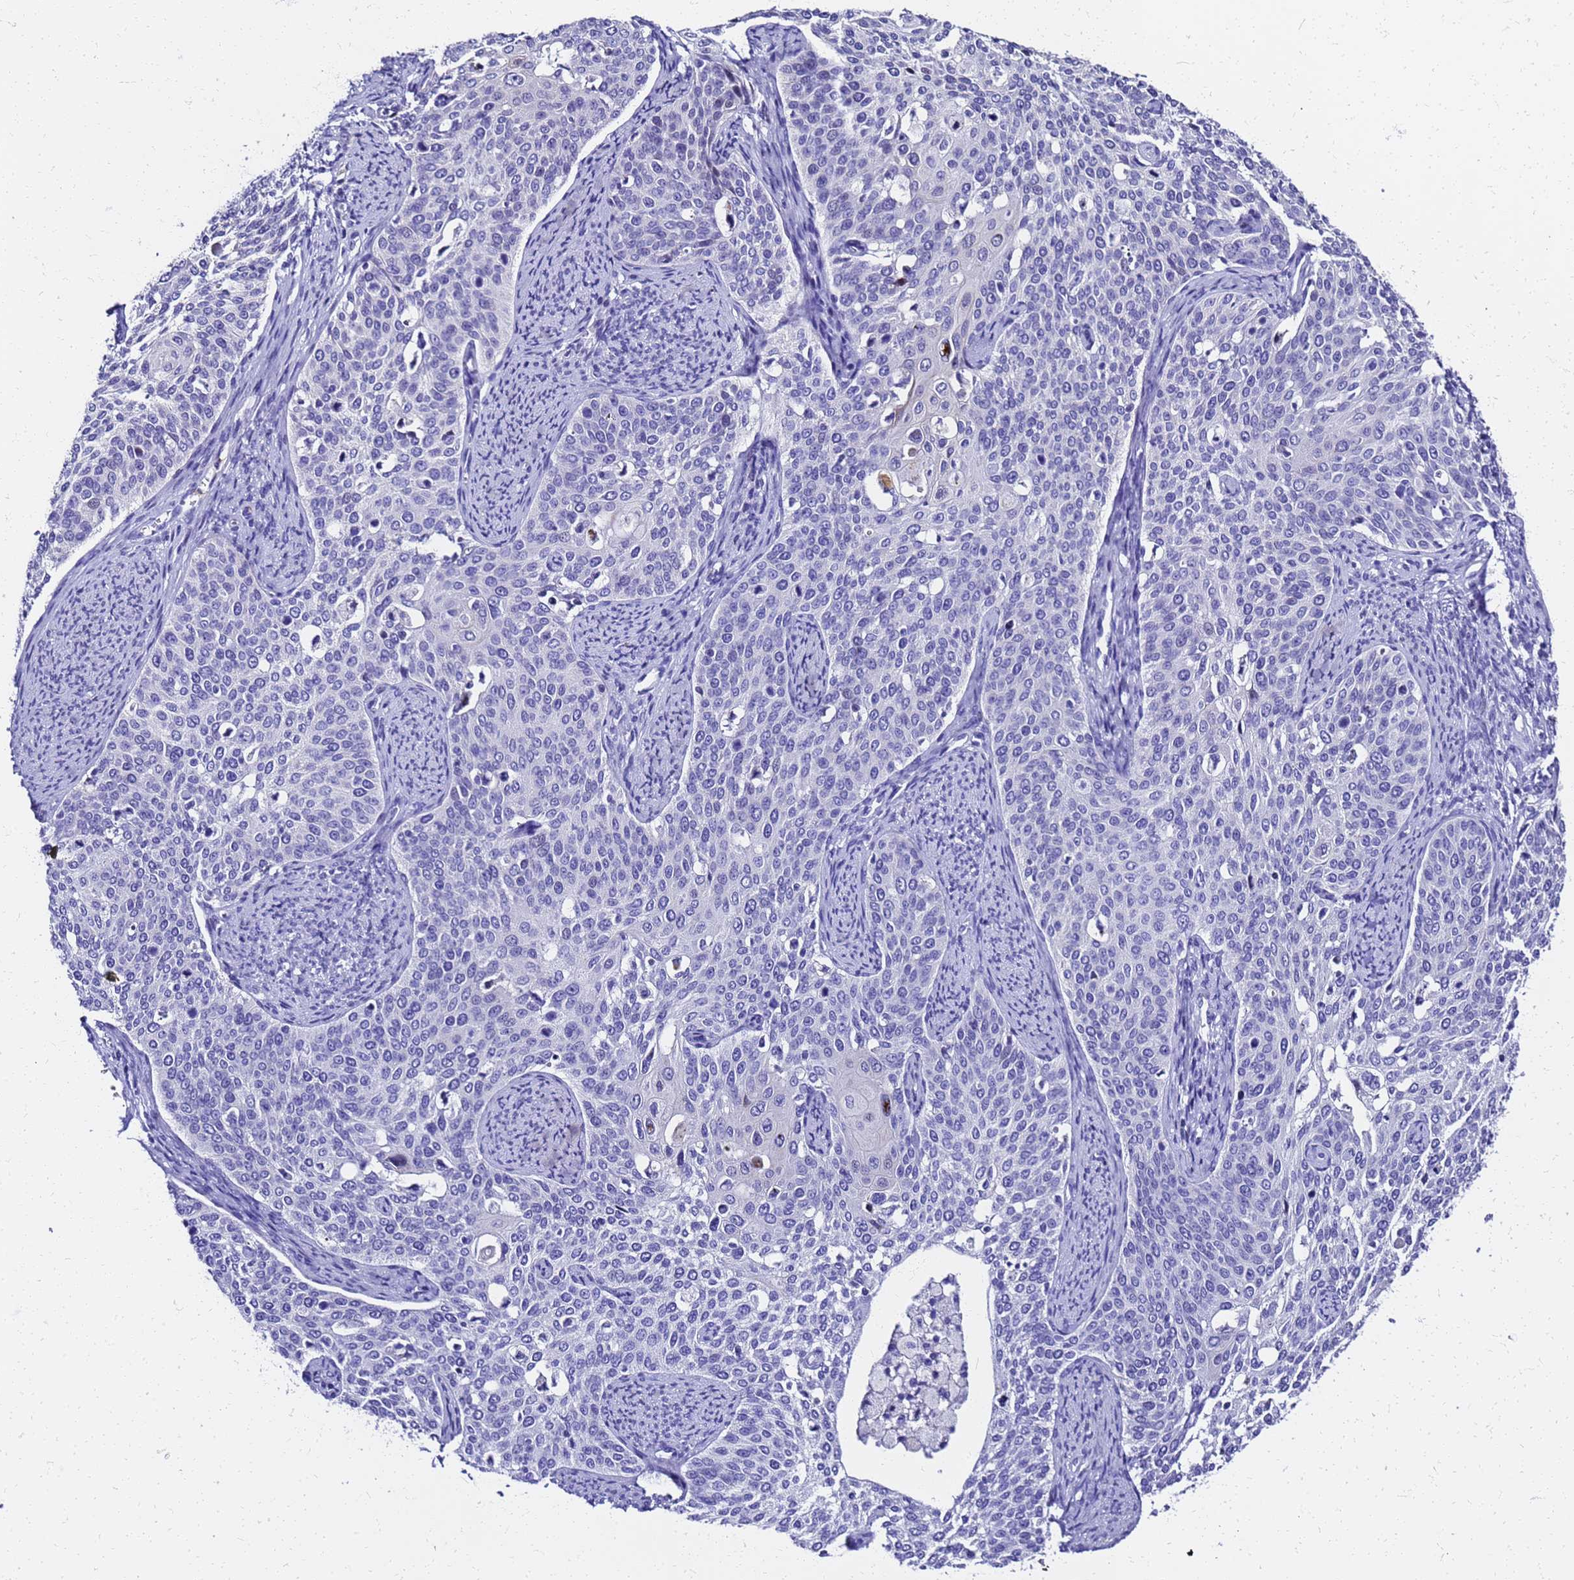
{"staining": {"intensity": "negative", "quantity": "none", "location": "none"}, "tissue": "cervical cancer", "cell_type": "Tumor cells", "image_type": "cancer", "snomed": [{"axis": "morphology", "description": "Squamous cell carcinoma, NOS"}, {"axis": "topography", "description": "Cervix"}], "caption": "DAB immunohistochemical staining of cervical squamous cell carcinoma displays no significant staining in tumor cells.", "gene": "SMIM21", "patient": {"sex": "female", "age": 44}}